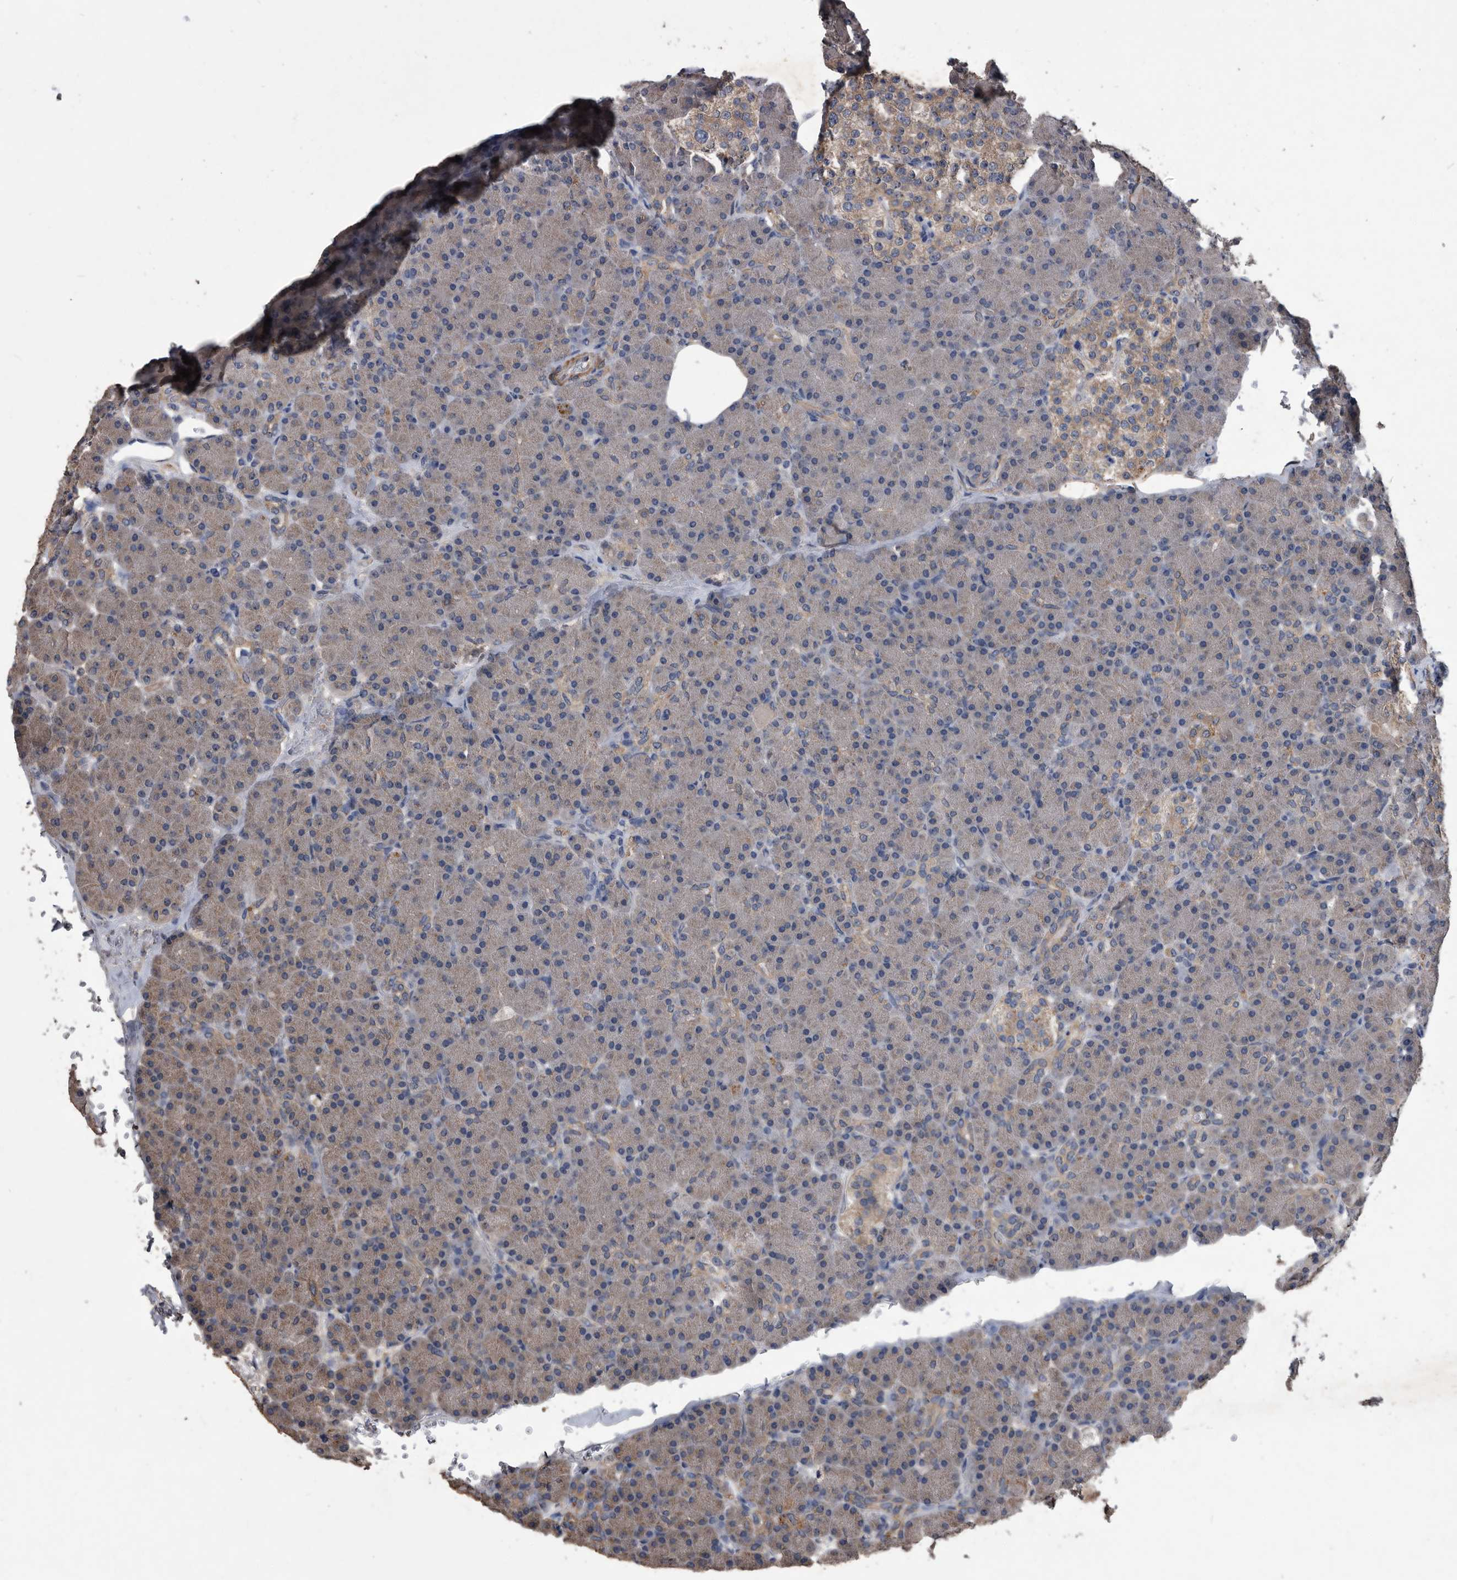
{"staining": {"intensity": "moderate", "quantity": "25%-75%", "location": "cytoplasmic/membranous"}, "tissue": "pancreas", "cell_type": "Exocrine glandular cells", "image_type": "normal", "snomed": [{"axis": "morphology", "description": "Normal tissue, NOS"}, {"axis": "topography", "description": "Pancreas"}], "caption": "Protein staining by IHC displays moderate cytoplasmic/membranous staining in approximately 25%-75% of exocrine glandular cells in unremarkable pancreas. (DAB (3,3'-diaminobenzidine) IHC with brightfield microscopy, high magnification).", "gene": "NRBP1", "patient": {"sex": "female", "age": 43}}